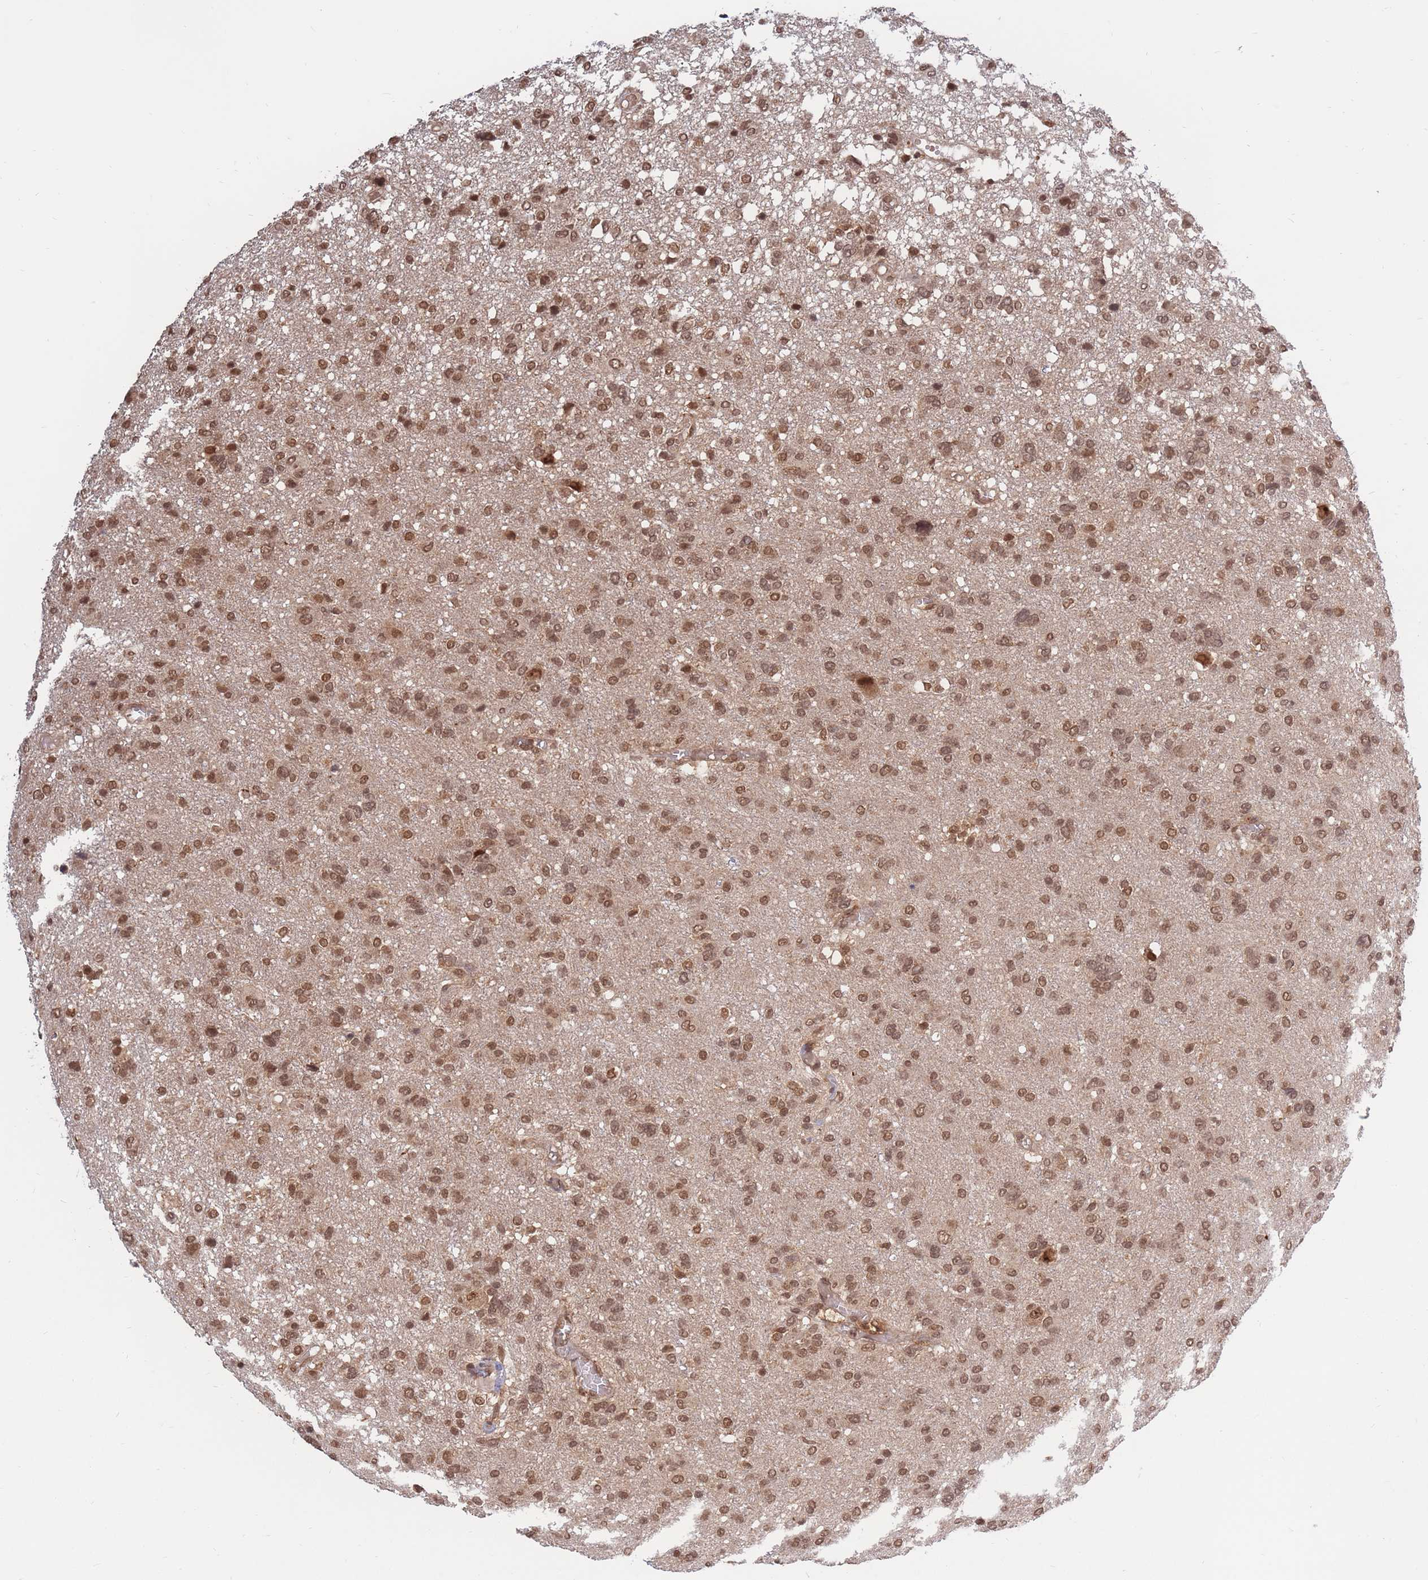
{"staining": {"intensity": "moderate", "quantity": ">75%", "location": "nuclear"}, "tissue": "glioma", "cell_type": "Tumor cells", "image_type": "cancer", "snomed": [{"axis": "morphology", "description": "Glioma, malignant, High grade"}, {"axis": "topography", "description": "Brain"}], "caption": "Tumor cells show medium levels of moderate nuclear positivity in about >75% of cells in human glioma.", "gene": "SRA1", "patient": {"sex": "female", "age": 59}}